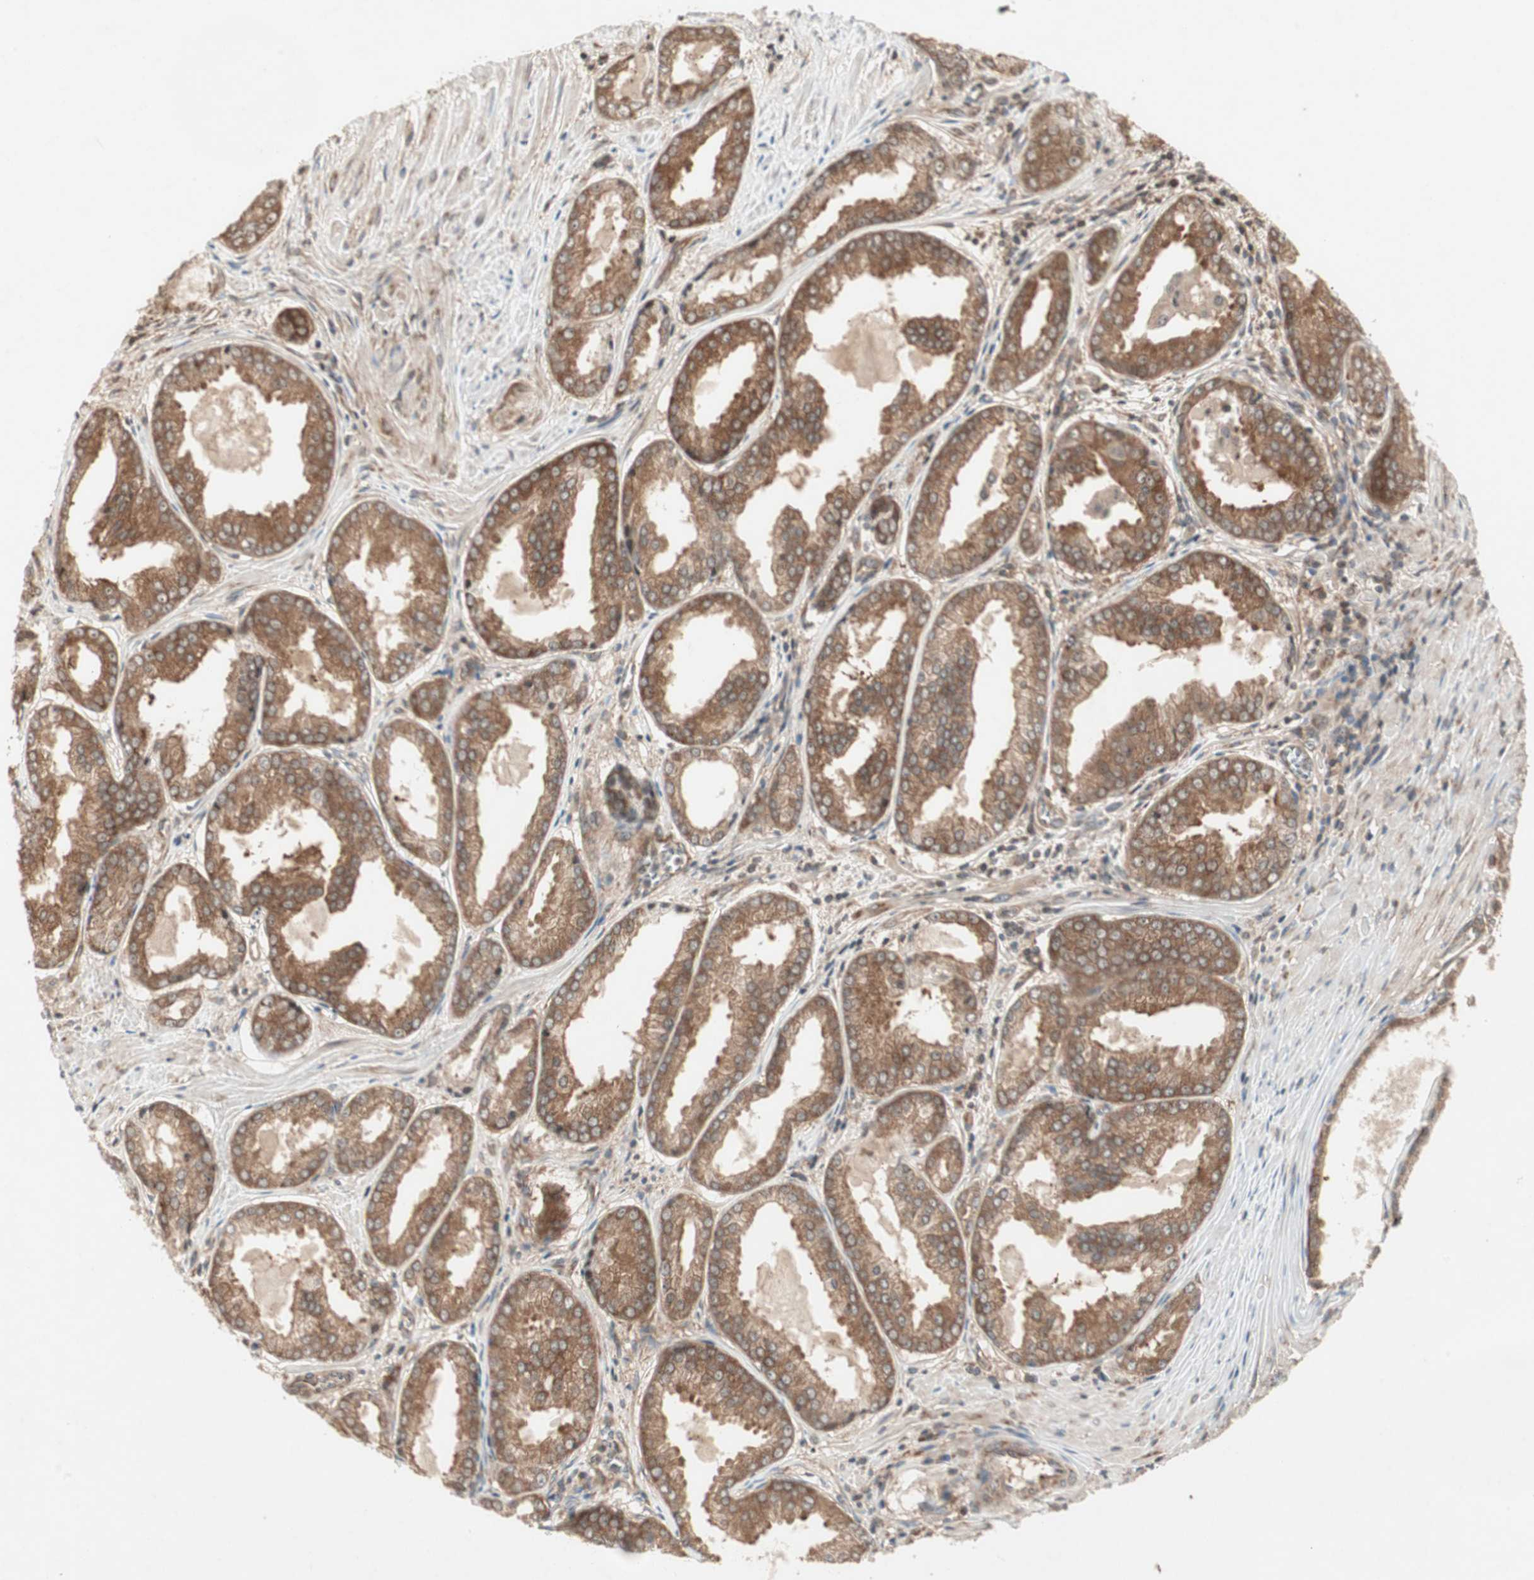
{"staining": {"intensity": "moderate", "quantity": ">75%", "location": "cytoplasmic/membranous"}, "tissue": "prostate cancer", "cell_type": "Tumor cells", "image_type": "cancer", "snomed": [{"axis": "morphology", "description": "Adenocarcinoma, Low grade"}, {"axis": "topography", "description": "Prostate"}], "caption": "The micrograph displays a brown stain indicating the presence of a protein in the cytoplasmic/membranous of tumor cells in low-grade adenocarcinoma (prostate).", "gene": "IRS1", "patient": {"sex": "male", "age": 64}}